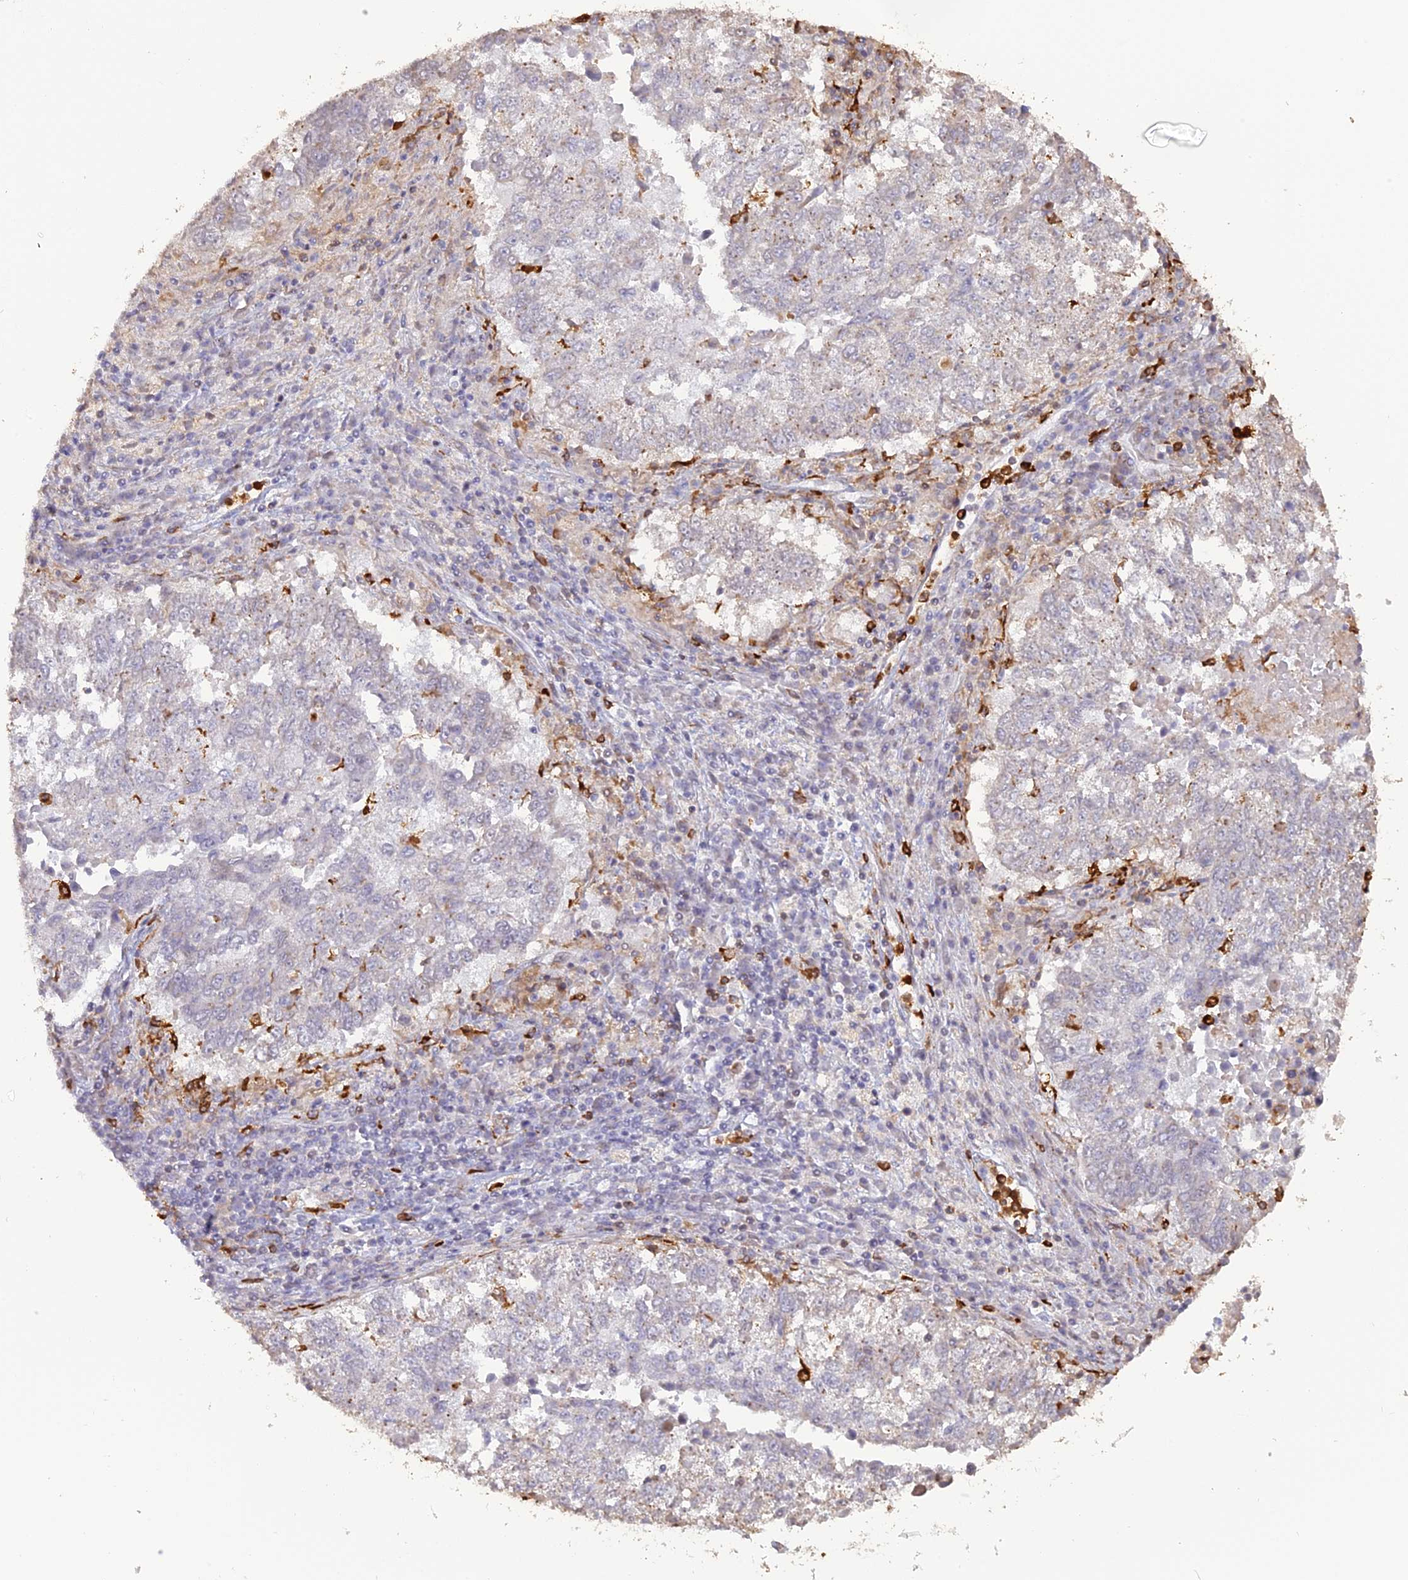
{"staining": {"intensity": "negative", "quantity": "none", "location": "none"}, "tissue": "lung cancer", "cell_type": "Tumor cells", "image_type": "cancer", "snomed": [{"axis": "morphology", "description": "Squamous cell carcinoma, NOS"}, {"axis": "topography", "description": "Lung"}], "caption": "Lung cancer was stained to show a protein in brown. There is no significant staining in tumor cells.", "gene": "APOBR", "patient": {"sex": "male", "age": 73}}